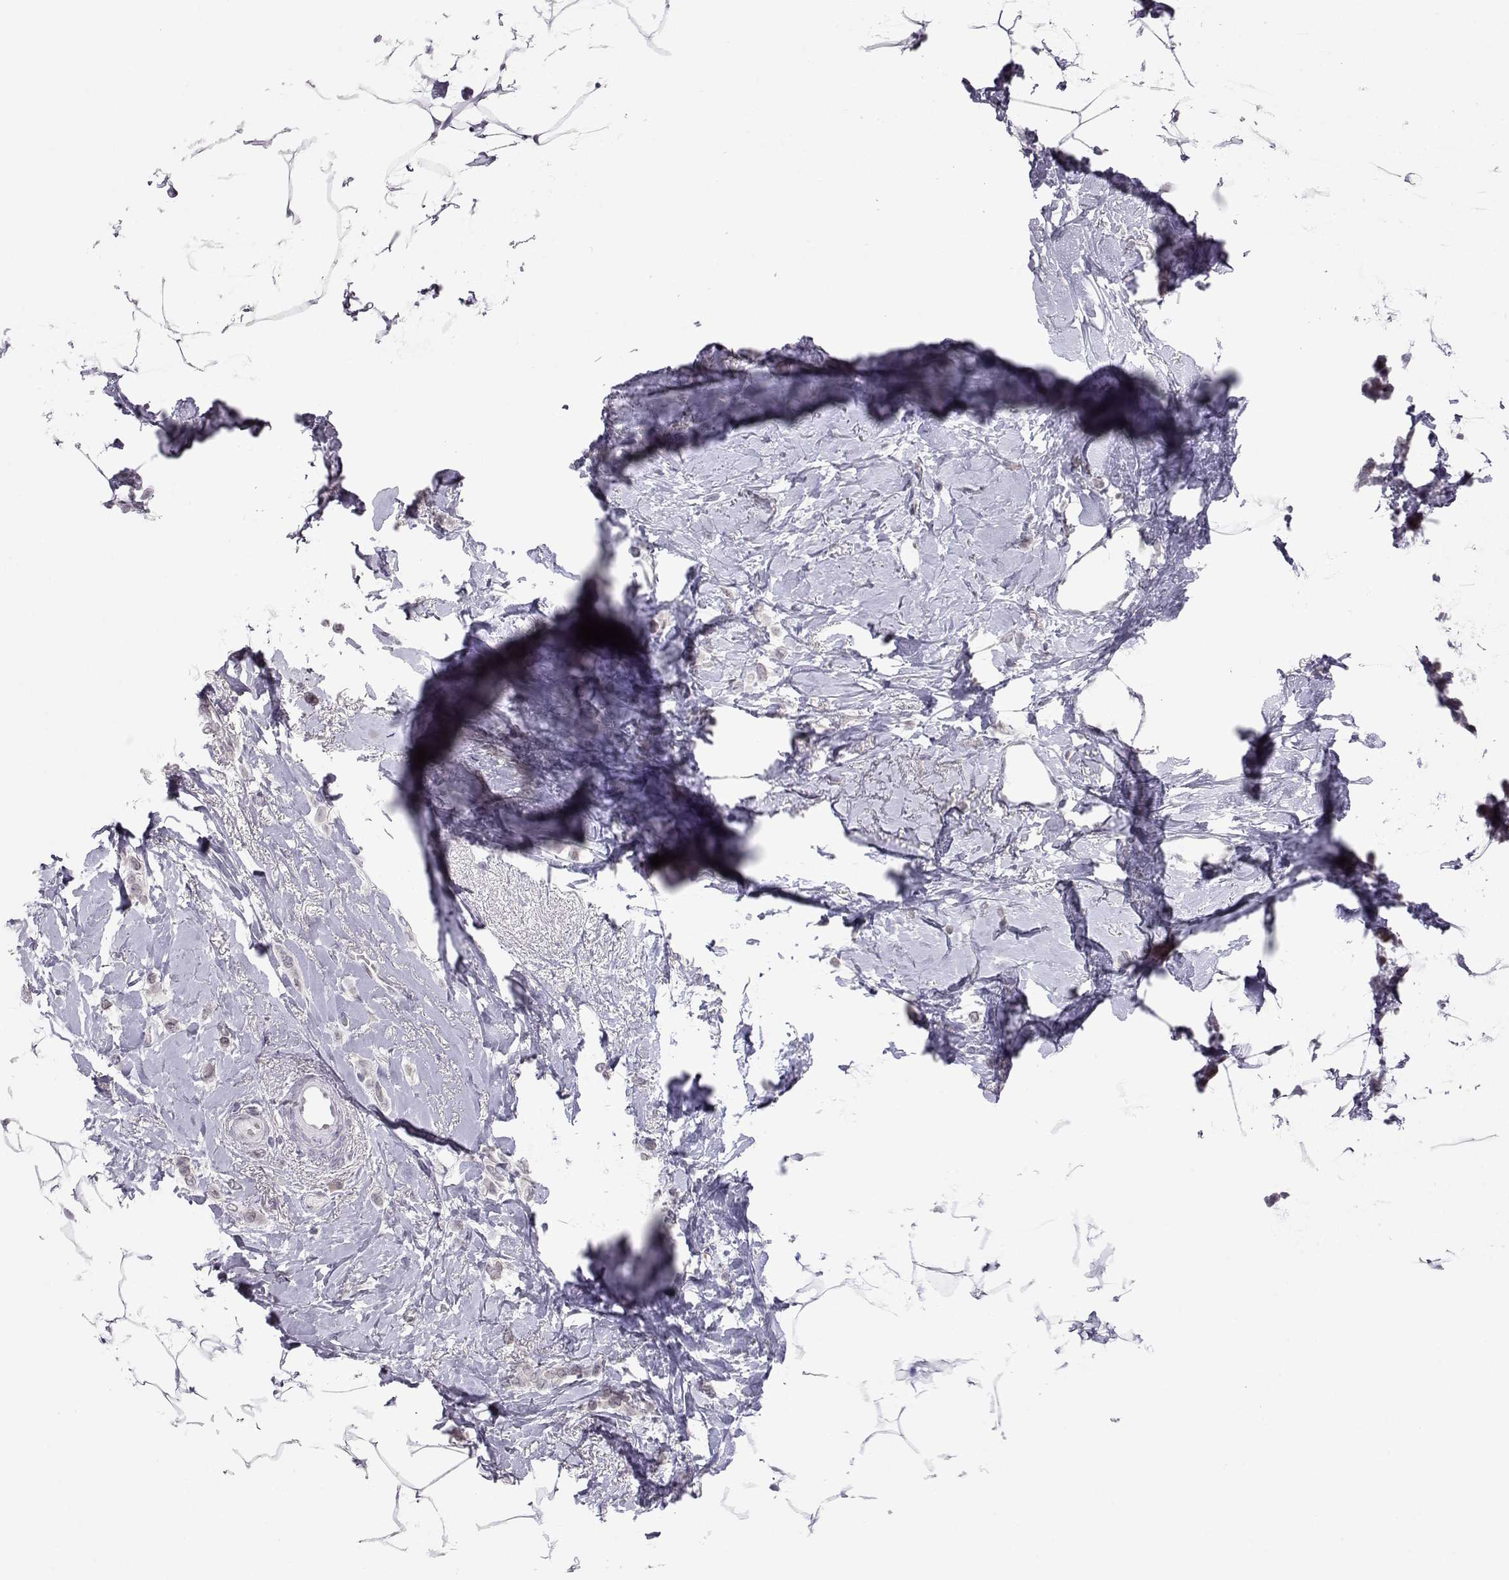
{"staining": {"intensity": "negative", "quantity": "none", "location": "none"}, "tissue": "breast cancer", "cell_type": "Tumor cells", "image_type": "cancer", "snomed": [{"axis": "morphology", "description": "Duct carcinoma"}, {"axis": "topography", "description": "Breast"}], "caption": "Immunohistochemistry (IHC) micrograph of neoplastic tissue: human breast cancer stained with DAB reveals no significant protein staining in tumor cells.", "gene": "SIX6", "patient": {"sex": "female", "age": 40}}